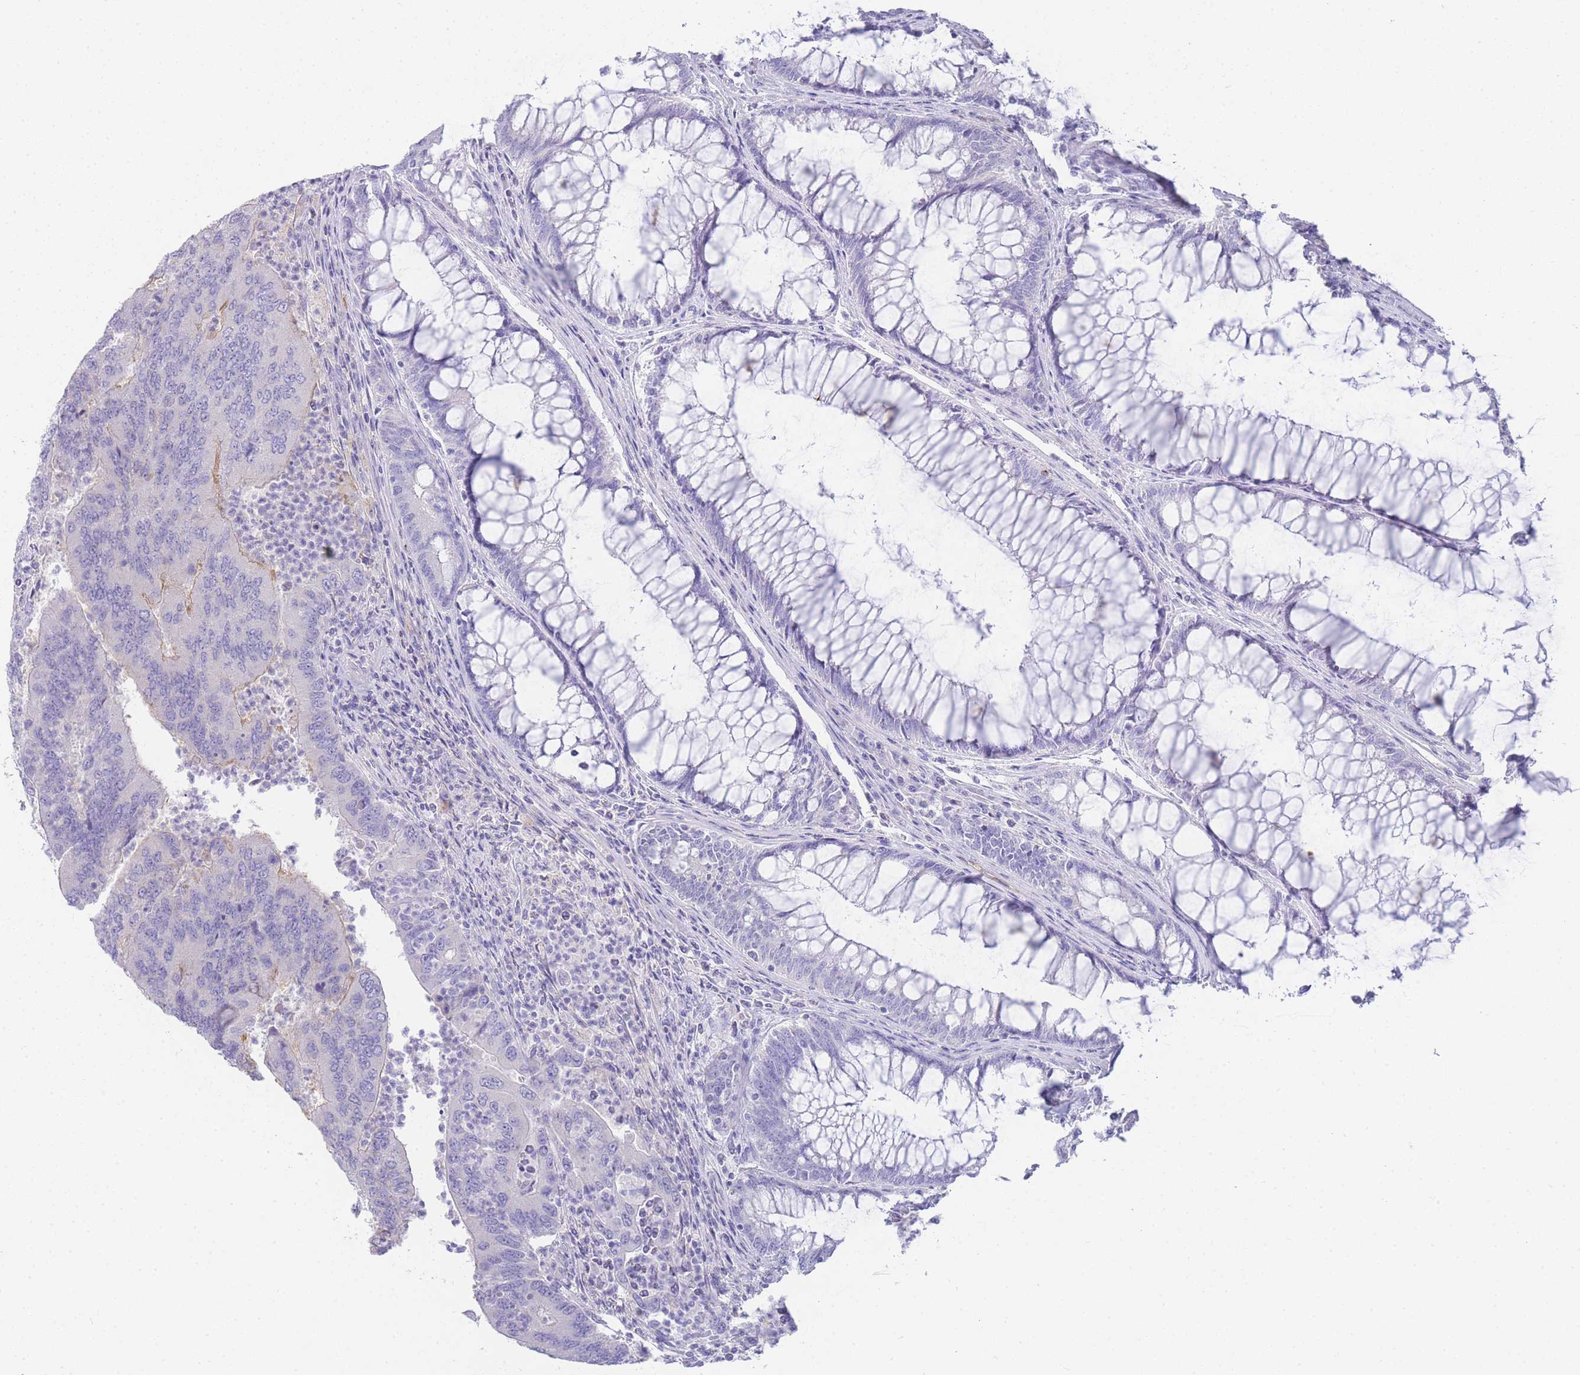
{"staining": {"intensity": "negative", "quantity": "none", "location": "none"}, "tissue": "colorectal cancer", "cell_type": "Tumor cells", "image_type": "cancer", "snomed": [{"axis": "morphology", "description": "Adenocarcinoma, NOS"}, {"axis": "topography", "description": "Colon"}], "caption": "Image shows no protein expression in tumor cells of colorectal cancer tissue.", "gene": "DPP4", "patient": {"sex": "female", "age": 67}}